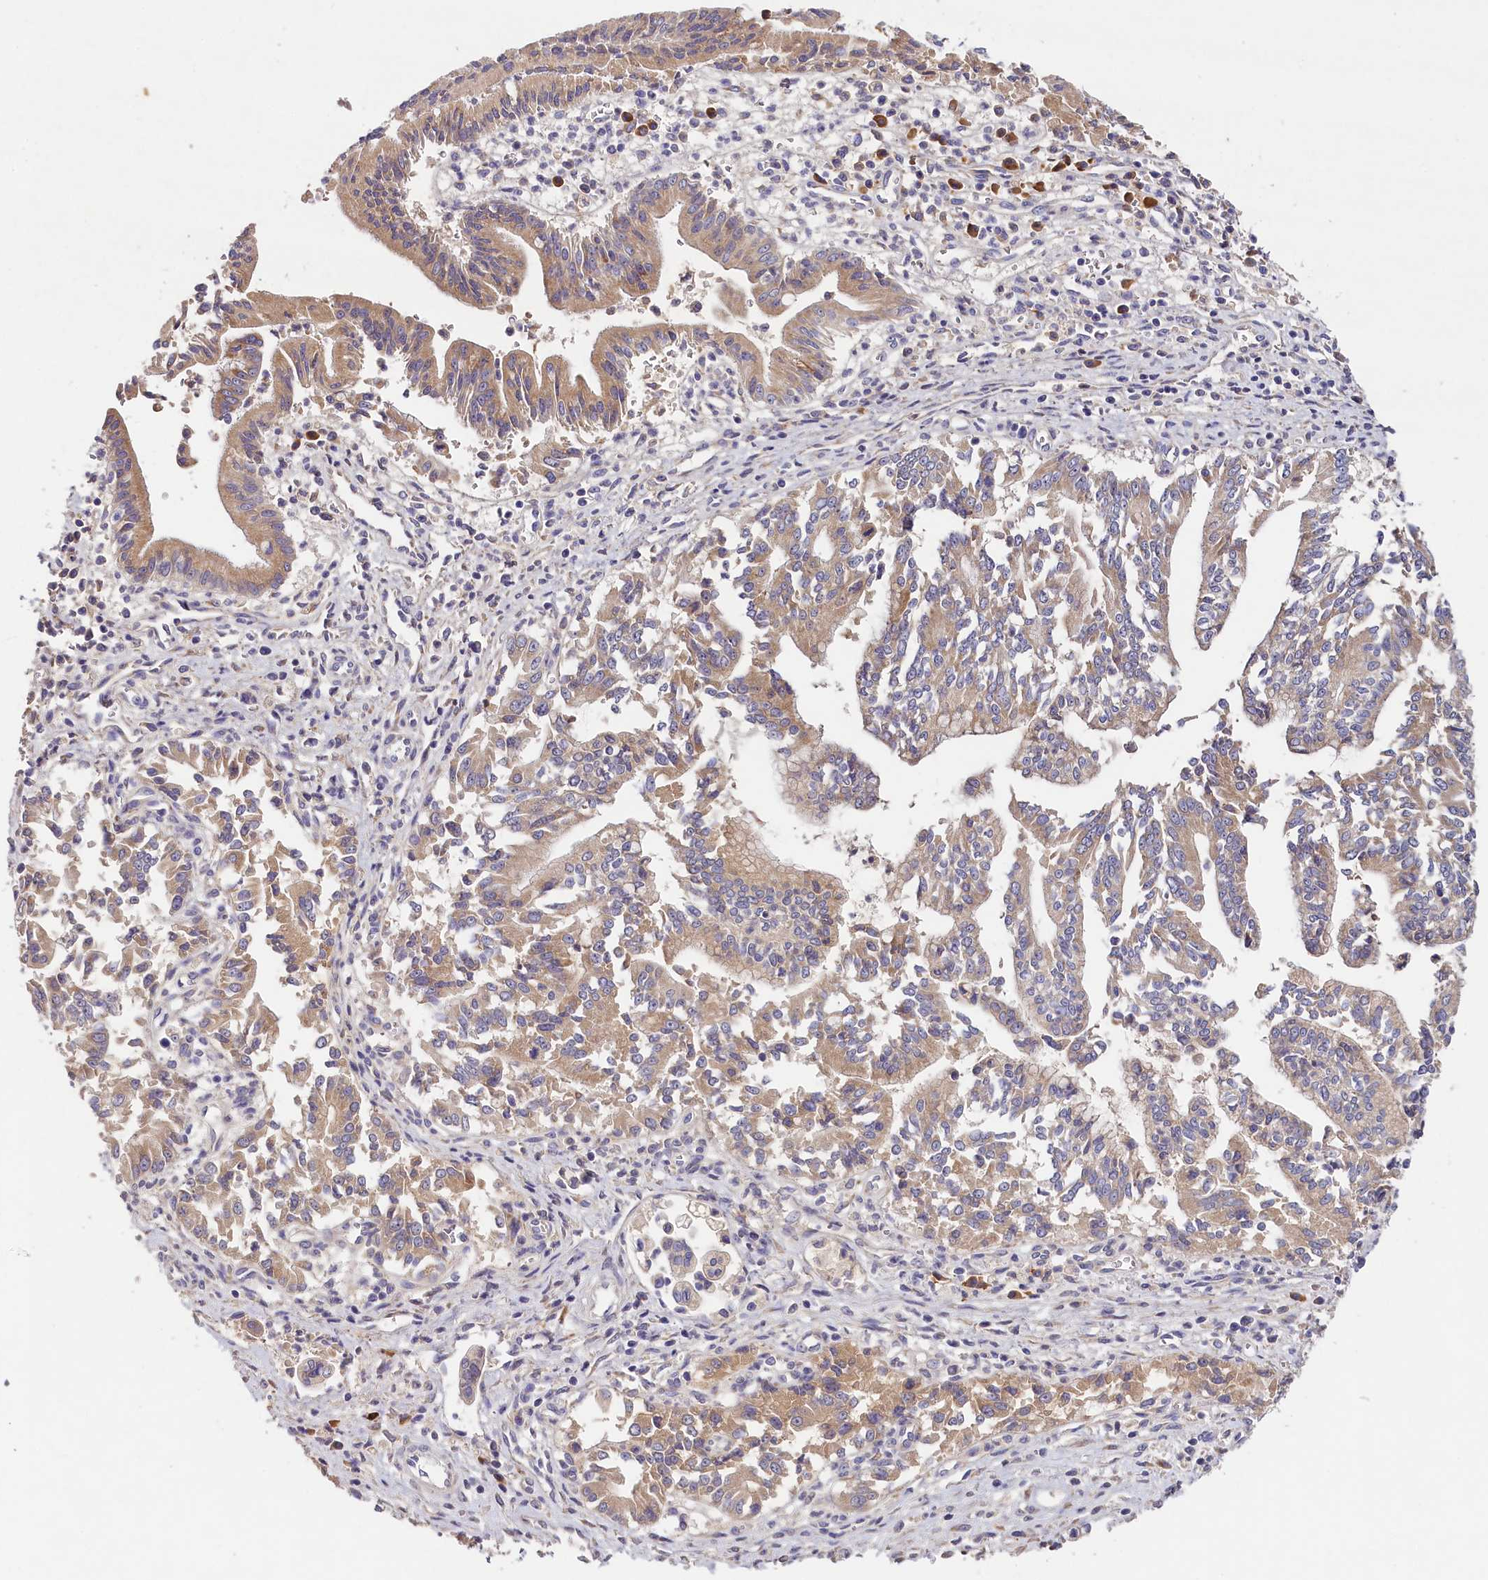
{"staining": {"intensity": "moderate", "quantity": ">75%", "location": "cytoplasmic/membranous"}, "tissue": "pancreatic cancer", "cell_type": "Tumor cells", "image_type": "cancer", "snomed": [{"axis": "morphology", "description": "Adenocarcinoma, NOS"}, {"axis": "topography", "description": "Pancreas"}], "caption": "Protein staining shows moderate cytoplasmic/membranous expression in about >75% of tumor cells in pancreatic cancer.", "gene": "ST7L", "patient": {"sex": "male", "age": 78}}